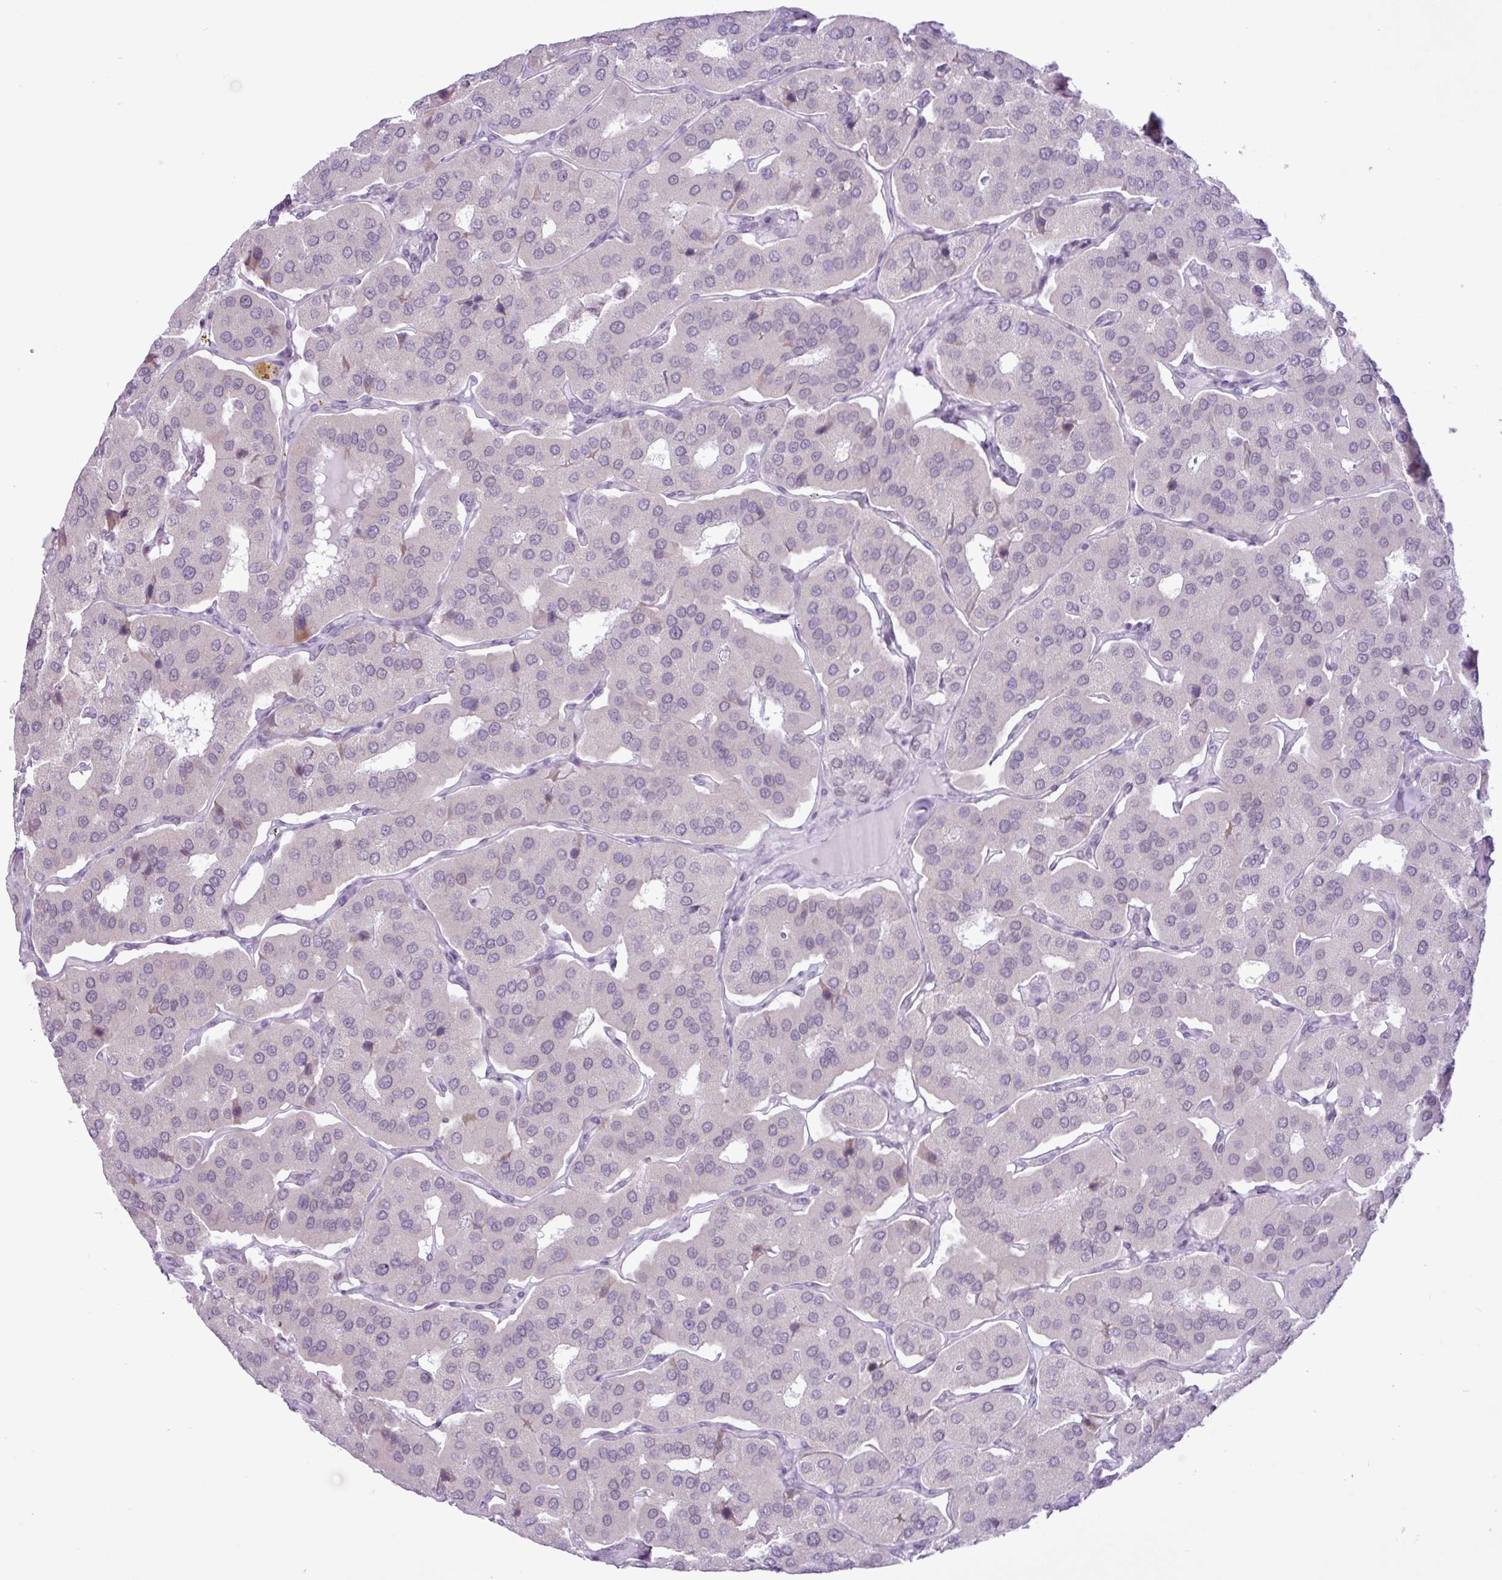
{"staining": {"intensity": "negative", "quantity": "none", "location": "none"}, "tissue": "parathyroid gland", "cell_type": "Glandular cells", "image_type": "normal", "snomed": [{"axis": "morphology", "description": "Normal tissue, NOS"}, {"axis": "morphology", "description": "Adenoma, NOS"}, {"axis": "topography", "description": "Parathyroid gland"}], "caption": "Normal parathyroid gland was stained to show a protein in brown. There is no significant staining in glandular cells. Brightfield microscopy of IHC stained with DAB (3,3'-diaminobenzidine) (brown) and hematoxylin (blue), captured at high magnification.", "gene": "ELOA2", "patient": {"sex": "female", "age": 86}}